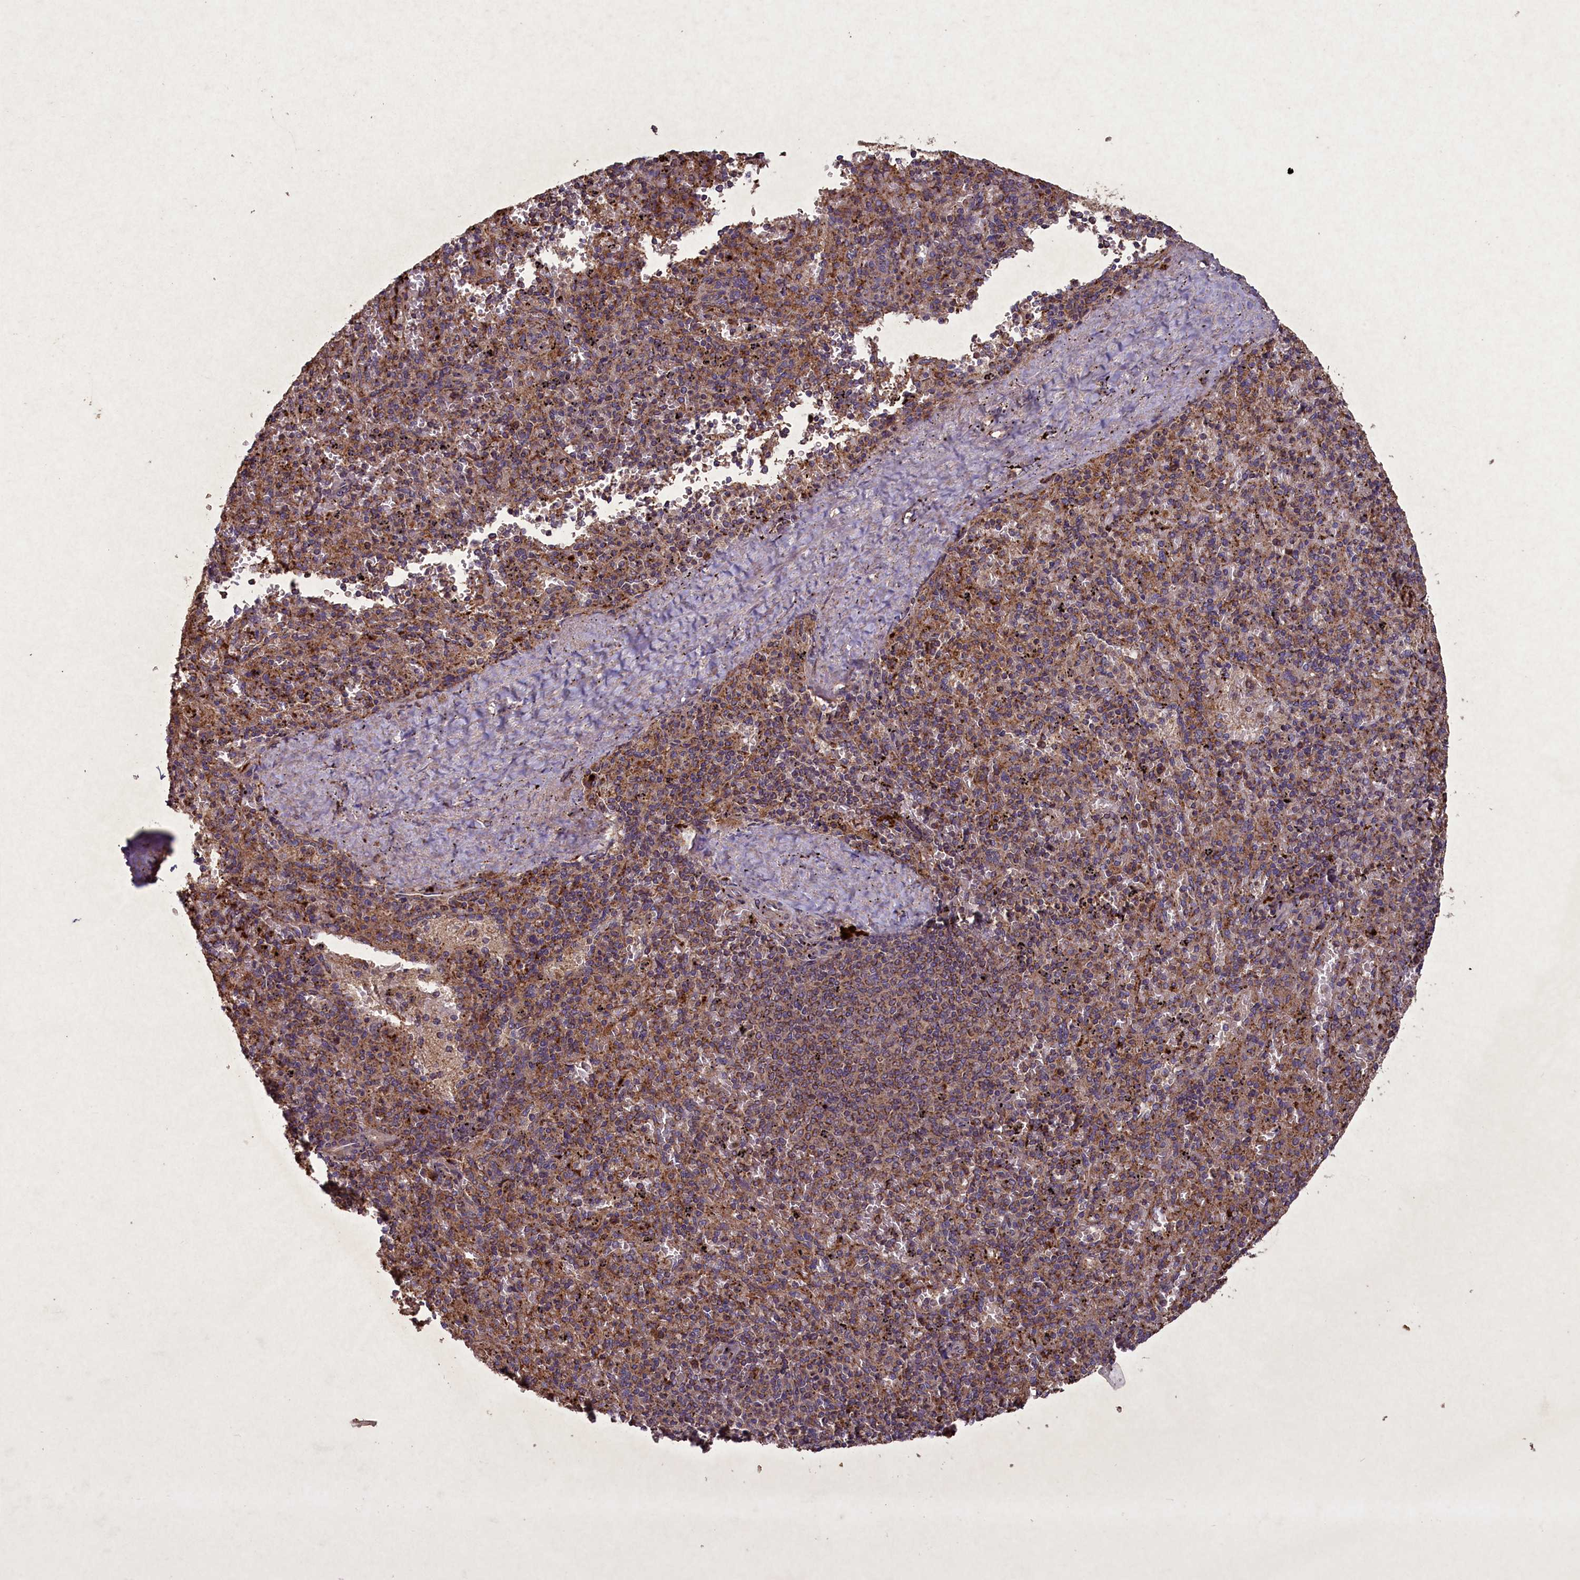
{"staining": {"intensity": "moderate", "quantity": ">75%", "location": "cytoplasmic/membranous"}, "tissue": "spleen", "cell_type": "Cells in red pulp", "image_type": "normal", "snomed": [{"axis": "morphology", "description": "Normal tissue, NOS"}, {"axis": "topography", "description": "Spleen"}], "caption": "This image reveals immunohistochemistry (IHC) staining of normal human spleen, with medium moderate cytoplasmic/membranous expression in about >75% of cells in red pulp.", "gene": "CIAO2B", "patient": {"sex": "male", "age": 82}}